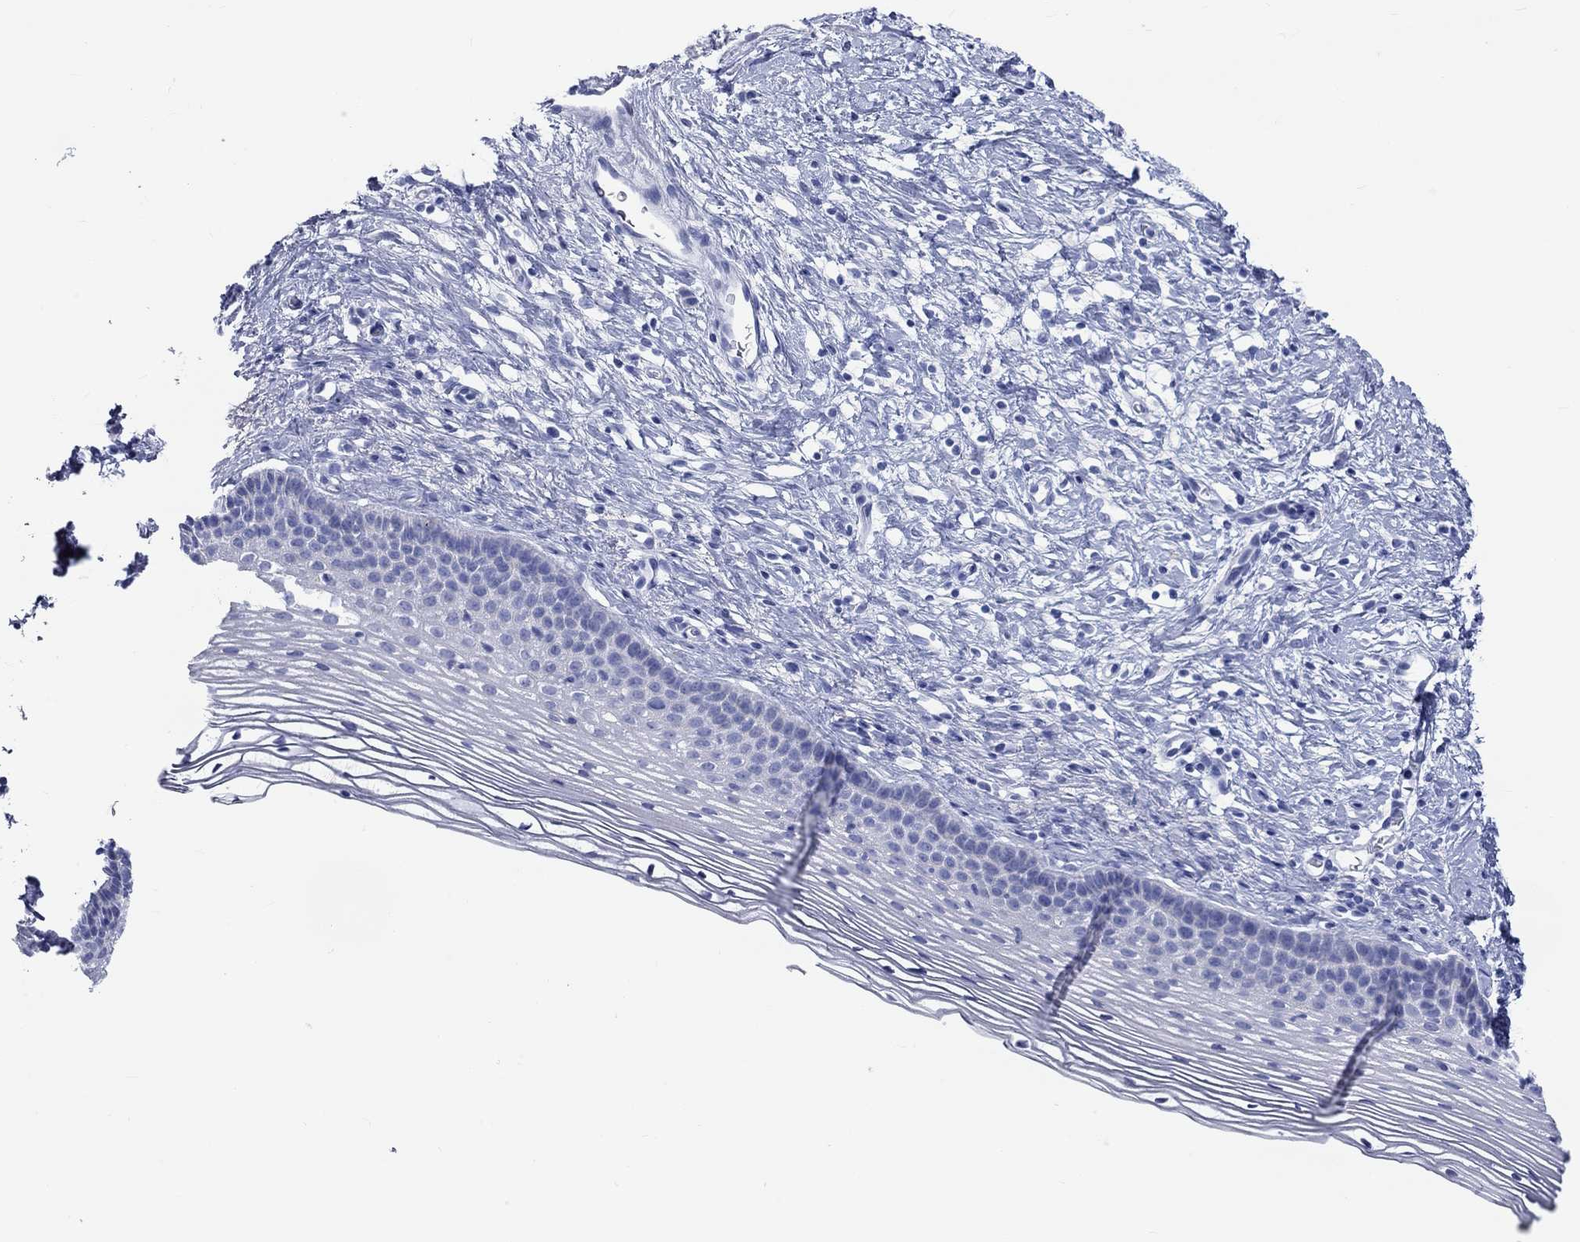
{"staining": {"intensity": "negative", "quantity": "none", "location": "none"}, "tissue": "cervix", "cell_type": "Glandular cells", "image_type": "normal", "snomed": [{"axis": "morphology", "description": "Normal tissue, NOS"}, {"axis": "topography", "description": "Cervix"}], "caption": "Benign cervix was stained to show a protein in brown. There is no significant staining in glandular cells.", "gene": "SPATA9", "patient": {"sex": "female", "age": 39}}